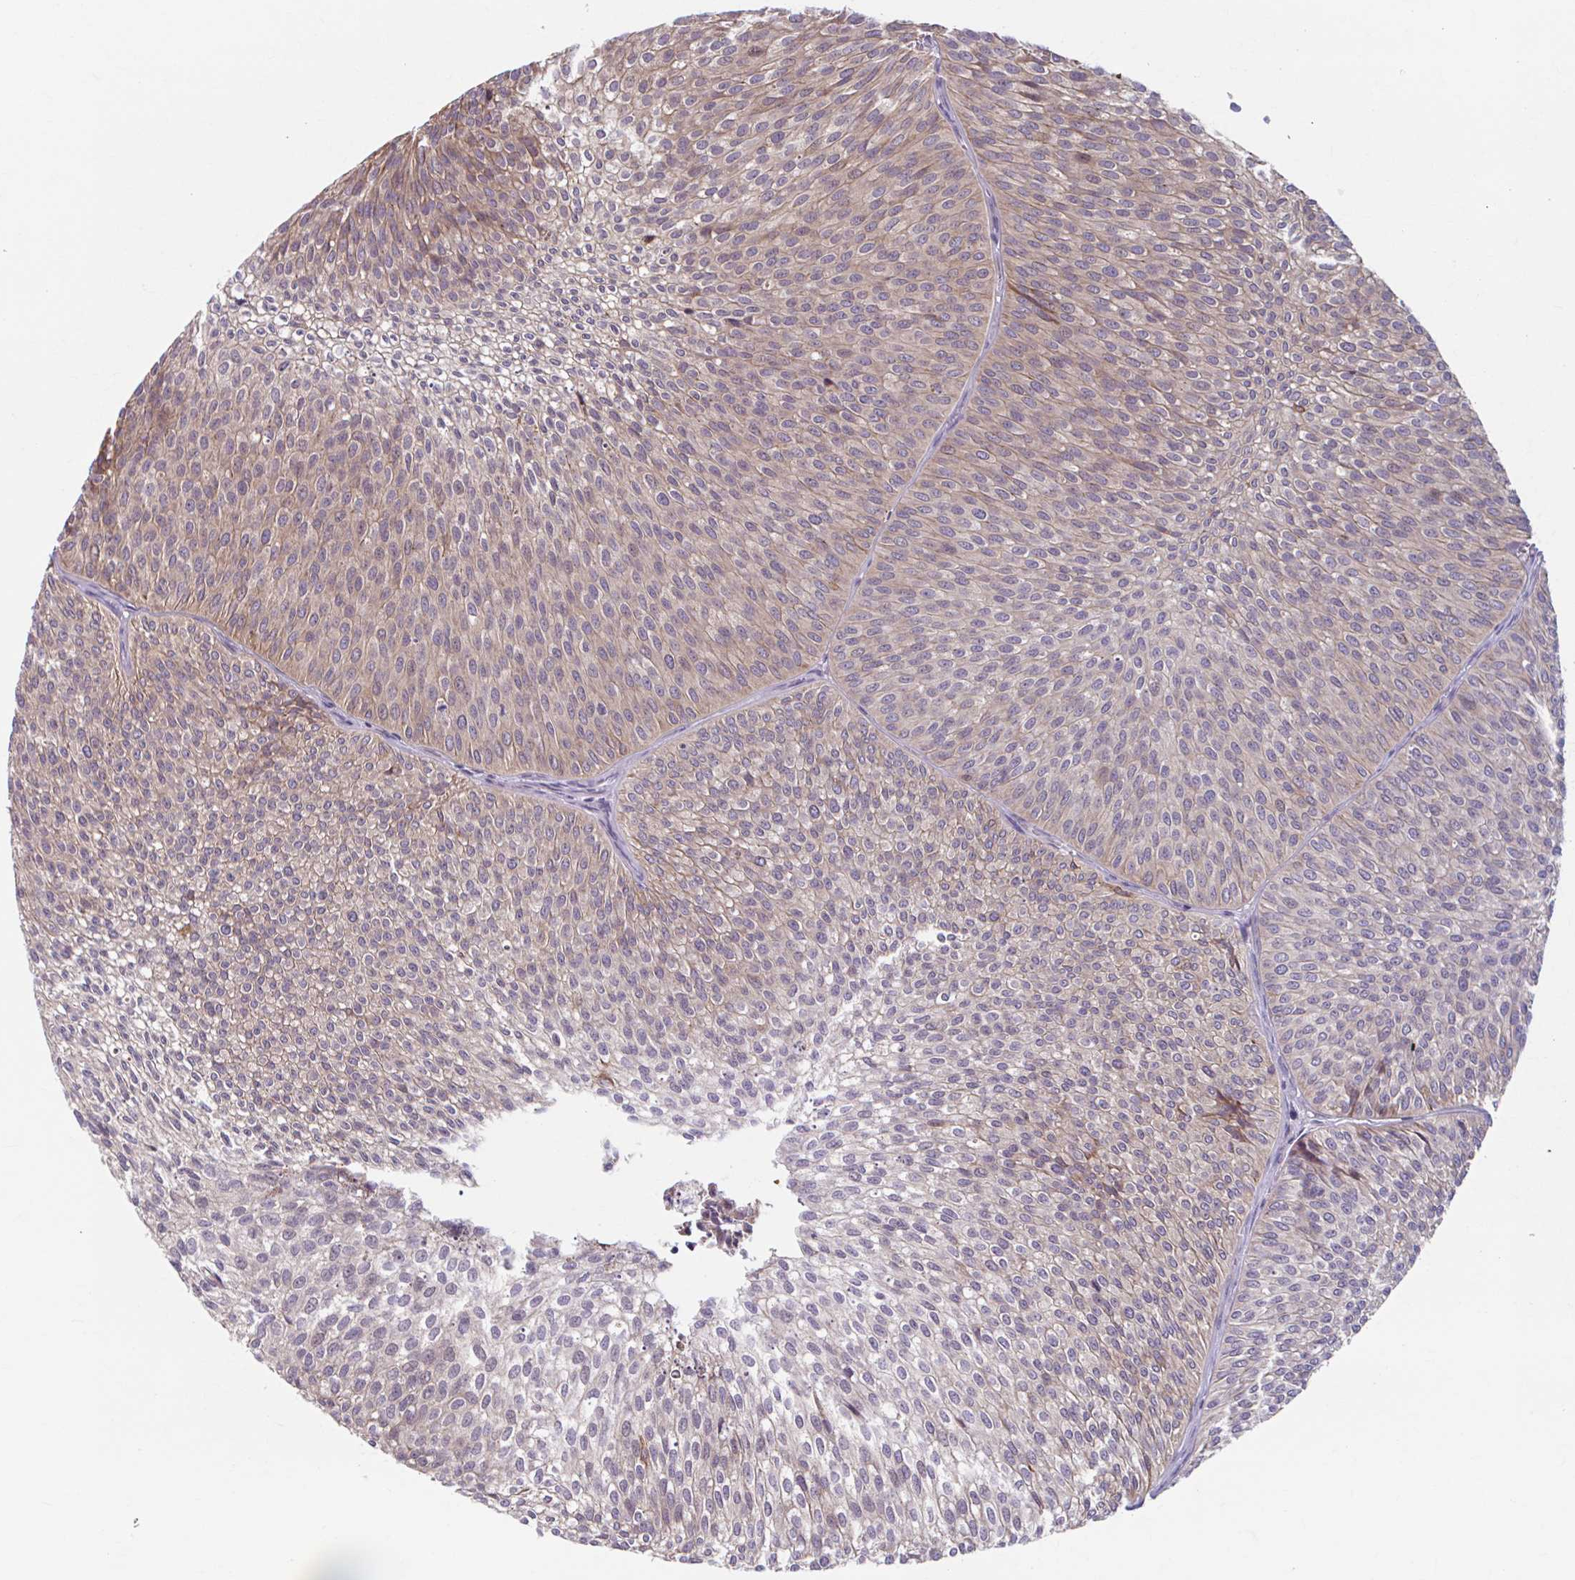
{"staining": {"intensity": "weak", "quantity": "25%-75%", "location": "cytoplasmic/membranous"}, "tissue": "urothelial cancer", "cell_type": "Tumor cells", "image_type": "cancer", "snomed": [{"axis": "morphology", "description": "Urothelial carcinoma, Low grade"}, {"axis": "topography", "description": "Urinary bladder"}], "caption": "Tumor cells demonstrate low levels of weak cytoplasmic/membranous staining in approximately 25%-75% of cells in human urothelial carcinoma (low-grade). (Stains: DAB in brown, nuclei in blue, Microscopy: brightfield microscopy at high magnification).", "gene": "ADAT3", "patient": {"sex": "male", "age": 91}}